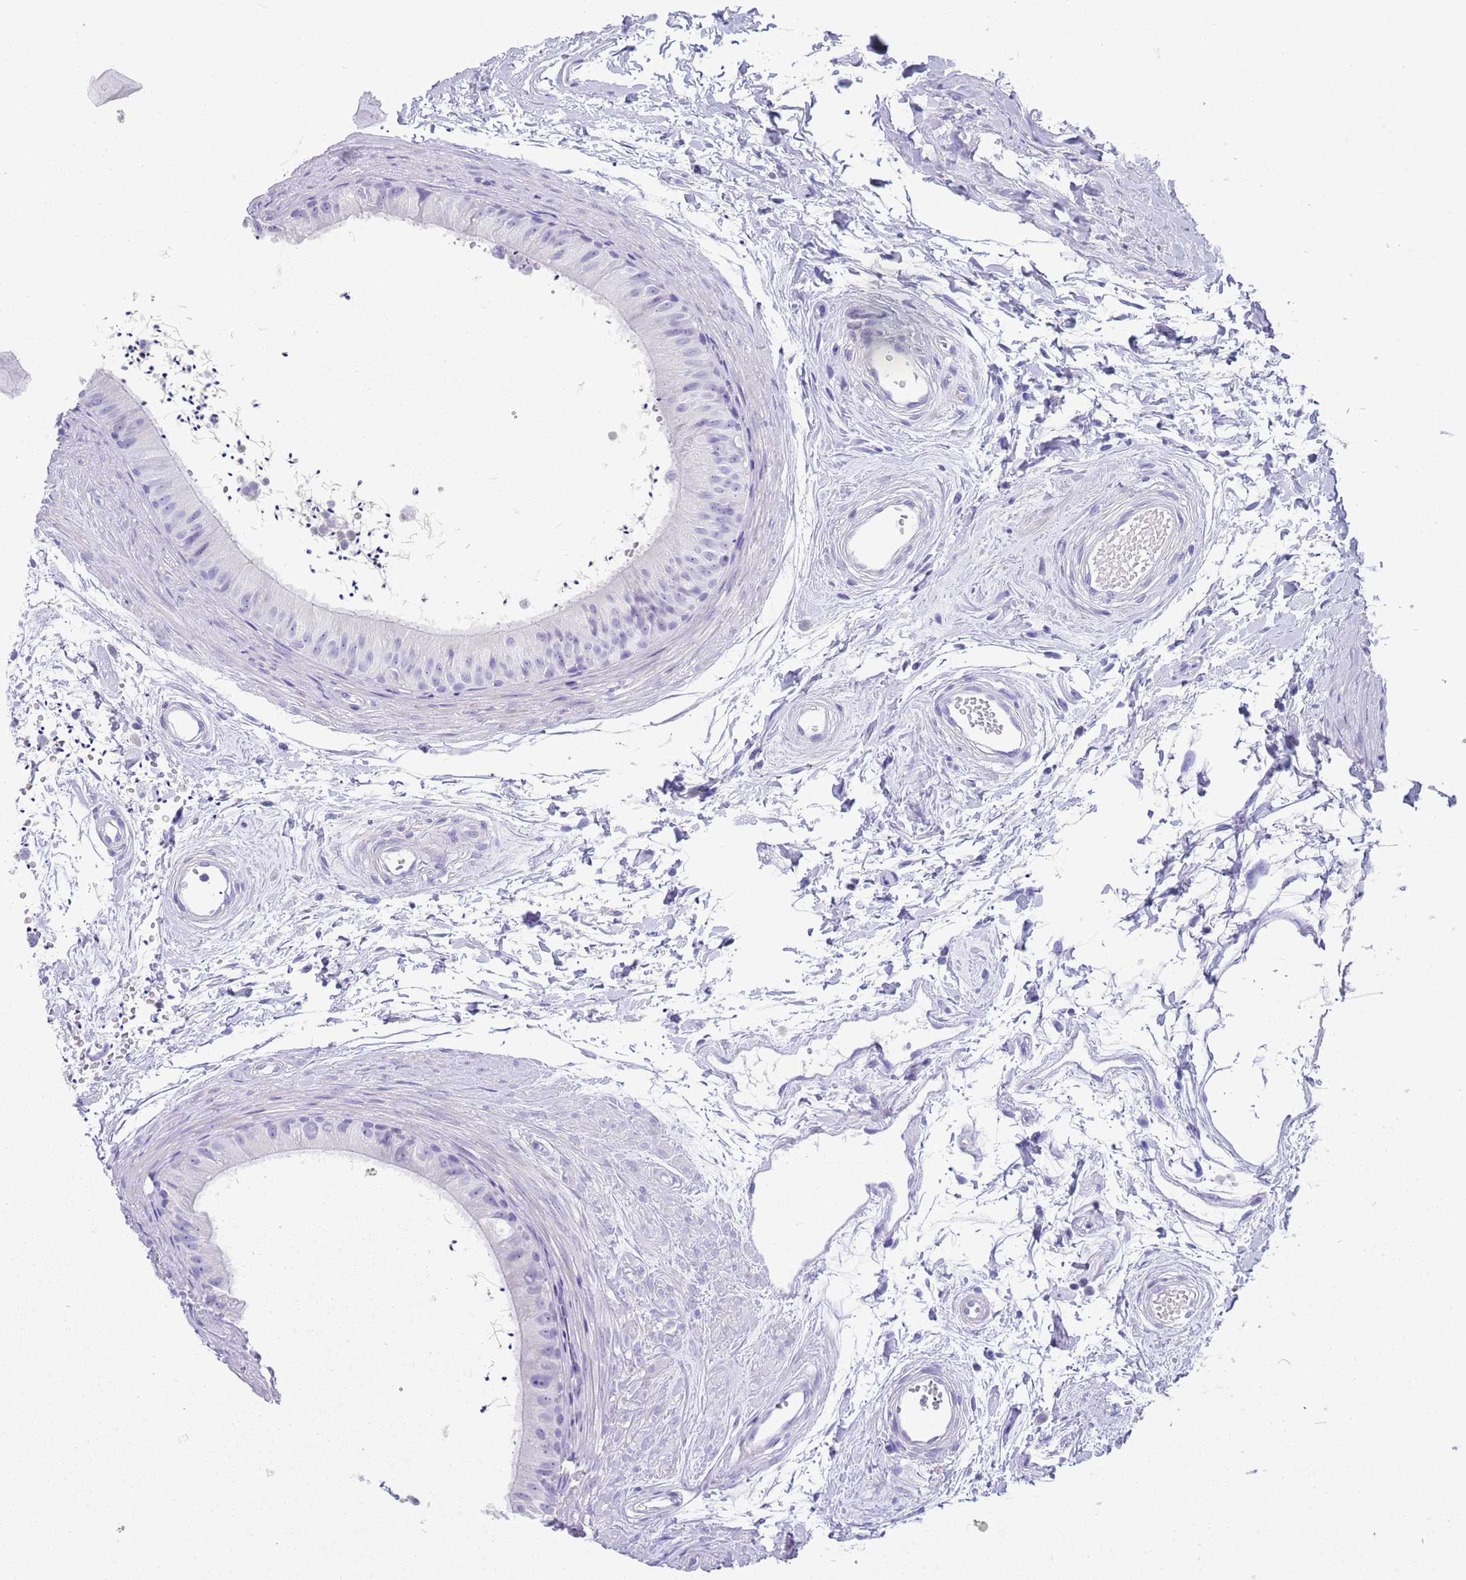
{"staining": {"intensity": "strong", "quantity": "<25%", "location": "cytoplasmic/membranous"}, "tissue": "epididymis", "cell_type": "Glandular cells", "image_type": "normal", "snomed": [{"axis": "morphology", "description": "Normal tissue, NOS"}, {"axis": "topography", "description": "Epididymis"}], "caption": "Immunohistochemical staining of benign epididymis shows strong cytoplasmic/membranous protein staining in approximately <25% of glandular cells.", "gene": "CPXM2", "patient": {"sex": "male", "age": 56}}